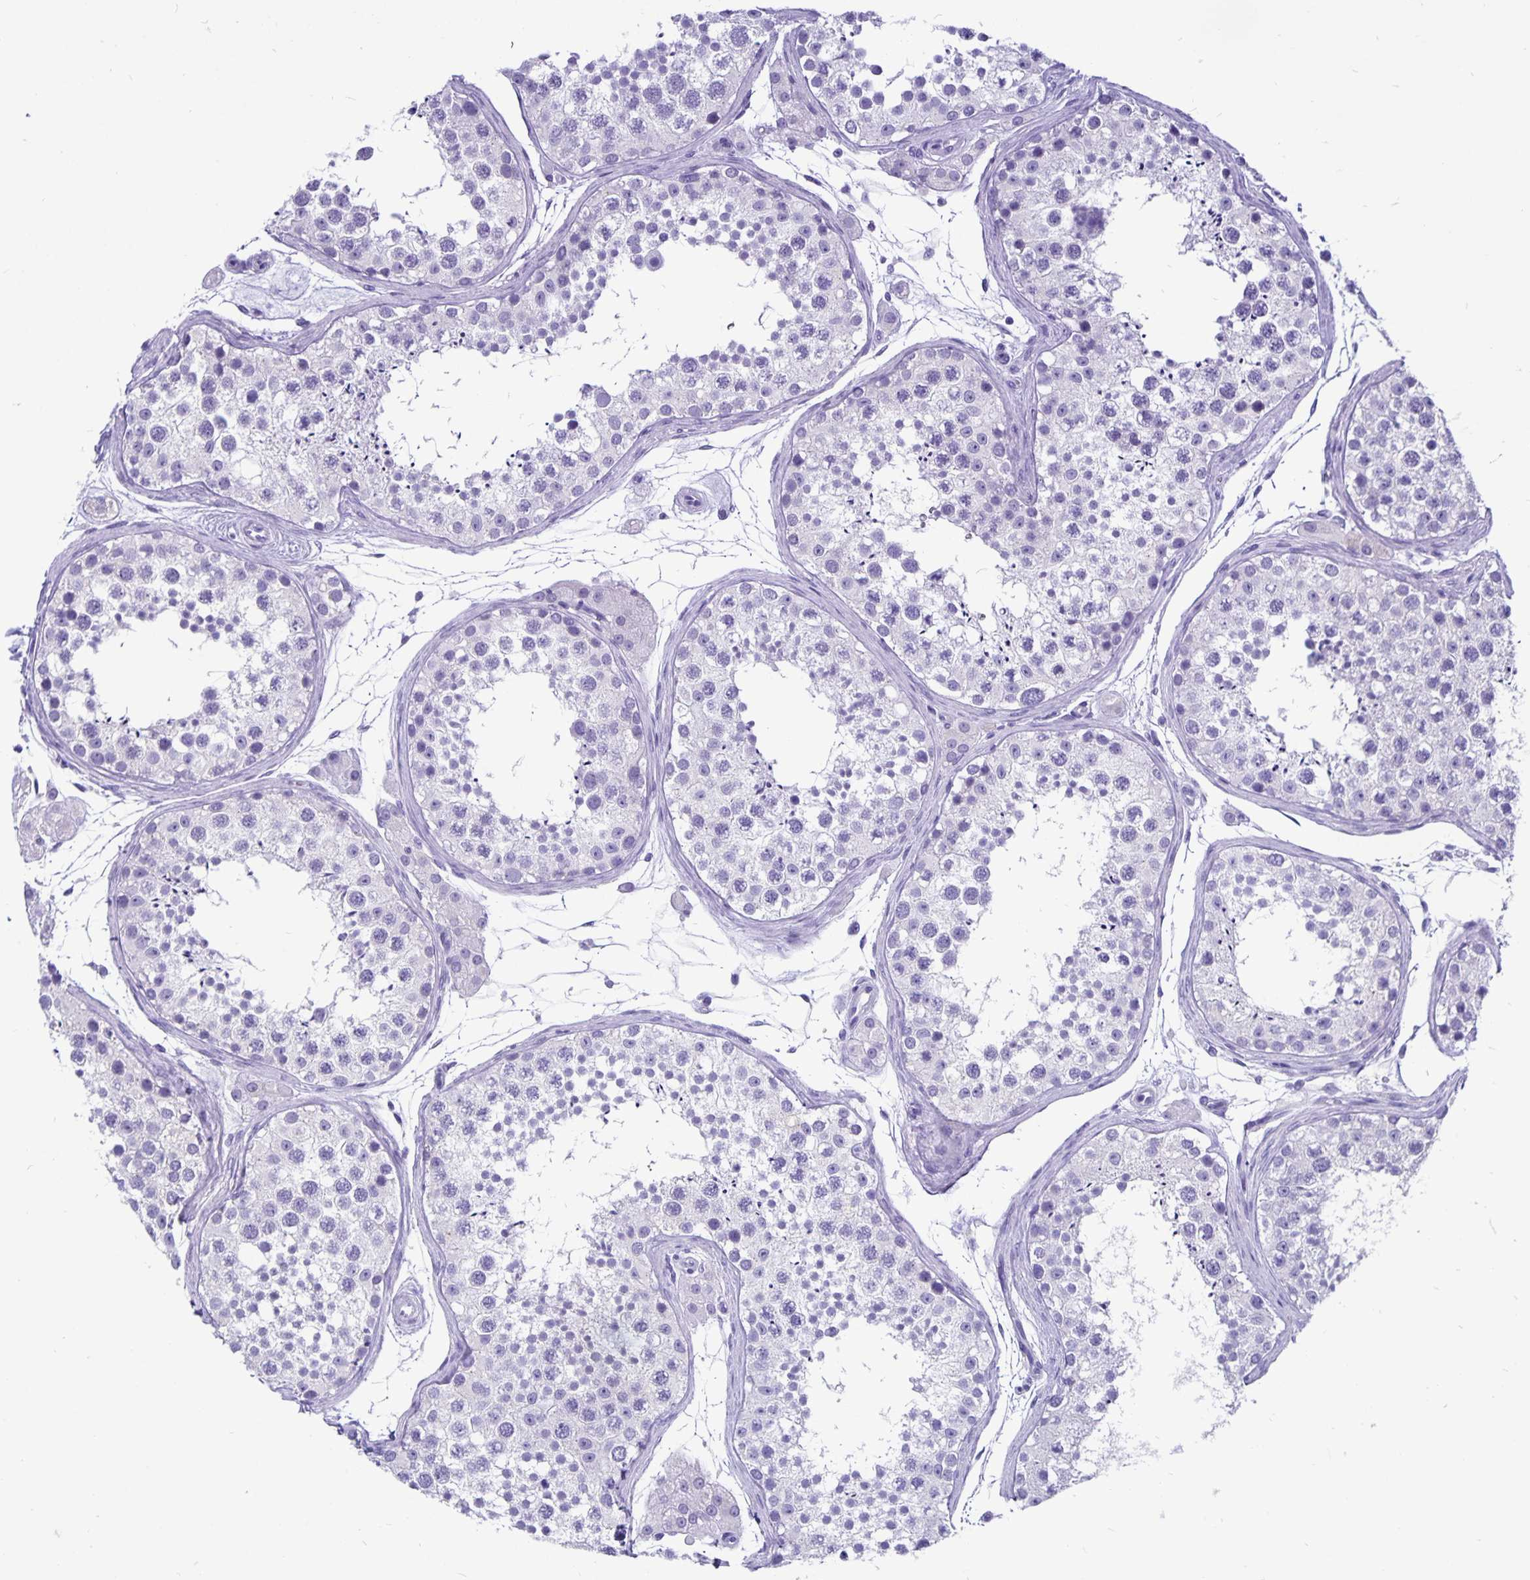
{"staining": {"intensity": "negative", "quantity": "none", "location": "none"}, "tissue": "testis", "cell_type": "Cells in seminiferous ducts", "image_type": "normal", "snomed": [{"axis": "morphology", "description": "Normal tissue, NOS"}, {"axis": "topography", "description": "Testis"}], "caption": "DAB (3,3'-diaminobenzidine) immunohistochemical staining of benign testis exhibits no significant expression in cells in seminiferous ducts. Brightfield microscopy of immunohistochemistry stained with DAB (brown) and hematoxylin (blue), captured at high magnification.", "gene": "ODF3B", "patient": {"sex": "male", "age": 41}}